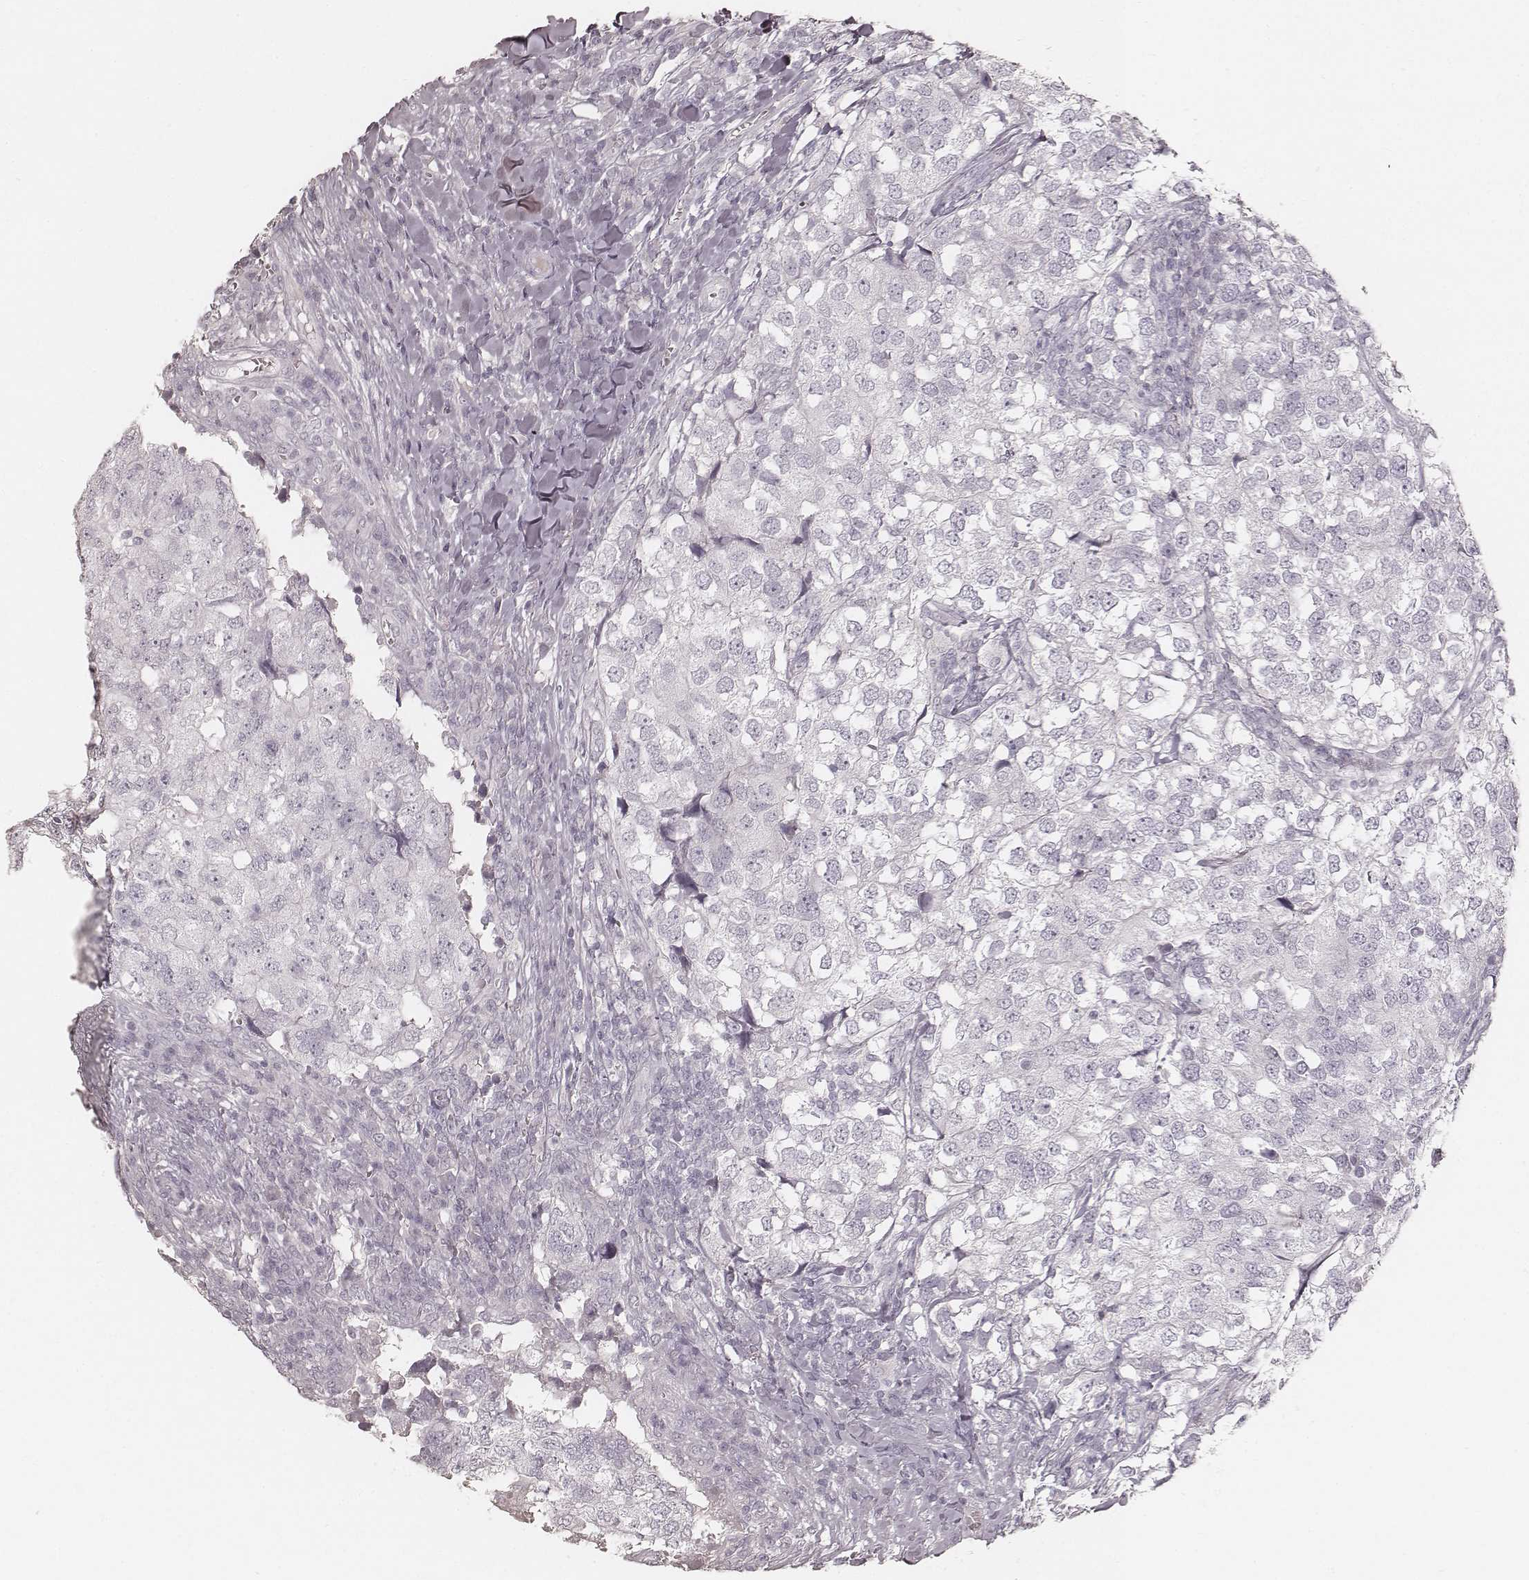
{"staining": {"intensity": "negative", "quantity": "none", "location": "none"}, "tissue": "breast cancer", "cell_type": "Tumor cells", "image_type": "cancer", "snomed": [{"axis": "morphology", "description": "Duct carcinoma"}, {"axis": "topography", "description": "Breast"}], "caption": "Invasive ductal carcinoma (breast) was stained to show a protein in brown. There is no significant staining in tumor cells.", "gene": "KRT26", "patient": {"sex": "female", "age": 30}}